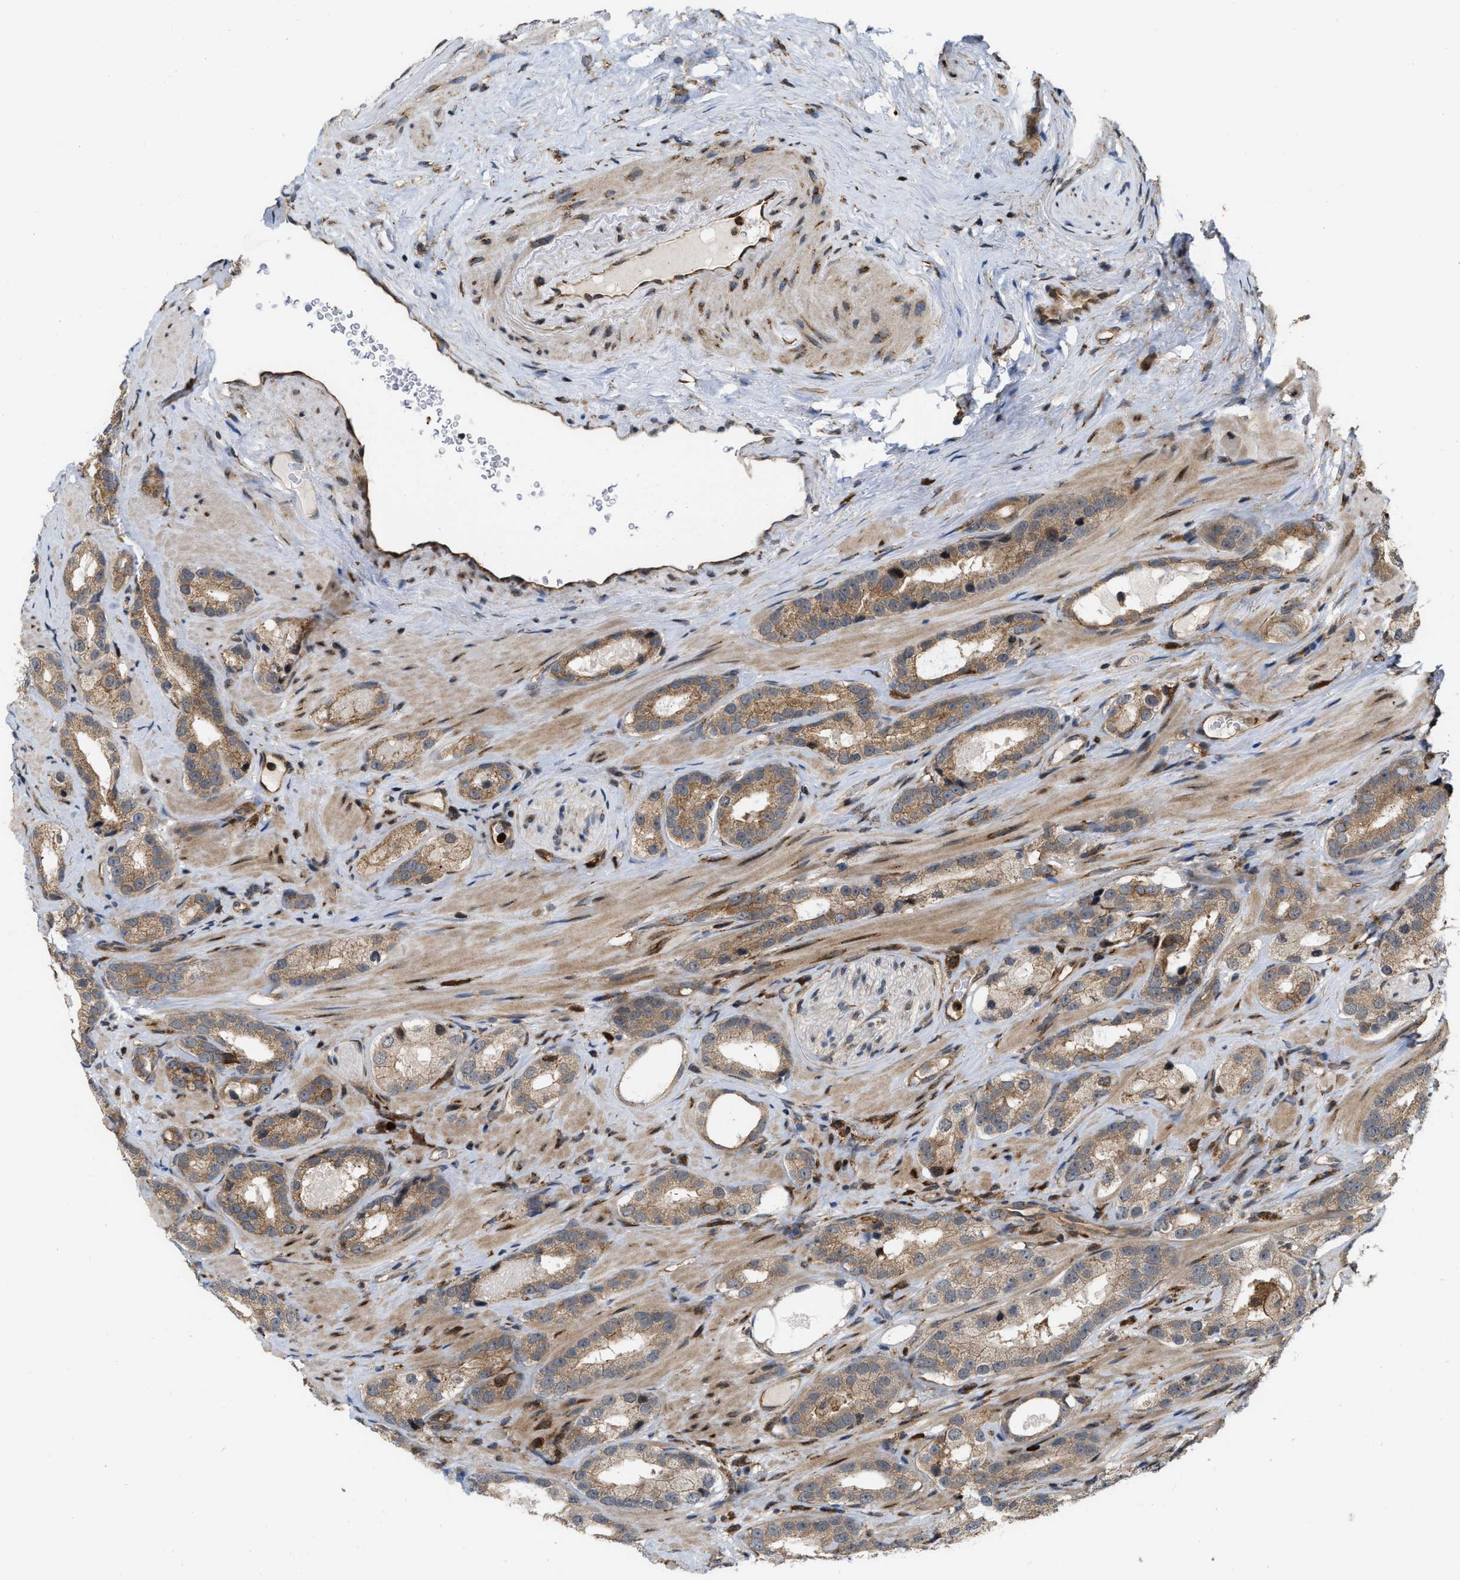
{"staining": {"intensity": "moderate", "quantity": "25%-75%", "location": "cytoplasmic/membranous"}, "tissue": "prostate cancer", "cell_type": "Tumor cells", "image_type": "cancer", "snomed": [{"axis": "morphology", "description": "Adenocarcinoma, High grade"}, {"axis": "topography", "description": "Prostate"}], "caption": "Protein expression by IHC exhibits moderate cytoplasmic/membranous expression in about 25%-75% of tumor cells in prostate high-grade adenocarcinoma. Nuclei are stained in blue.", "gene": "IQCE", "patient": {"sex": "male", "age": 63}}